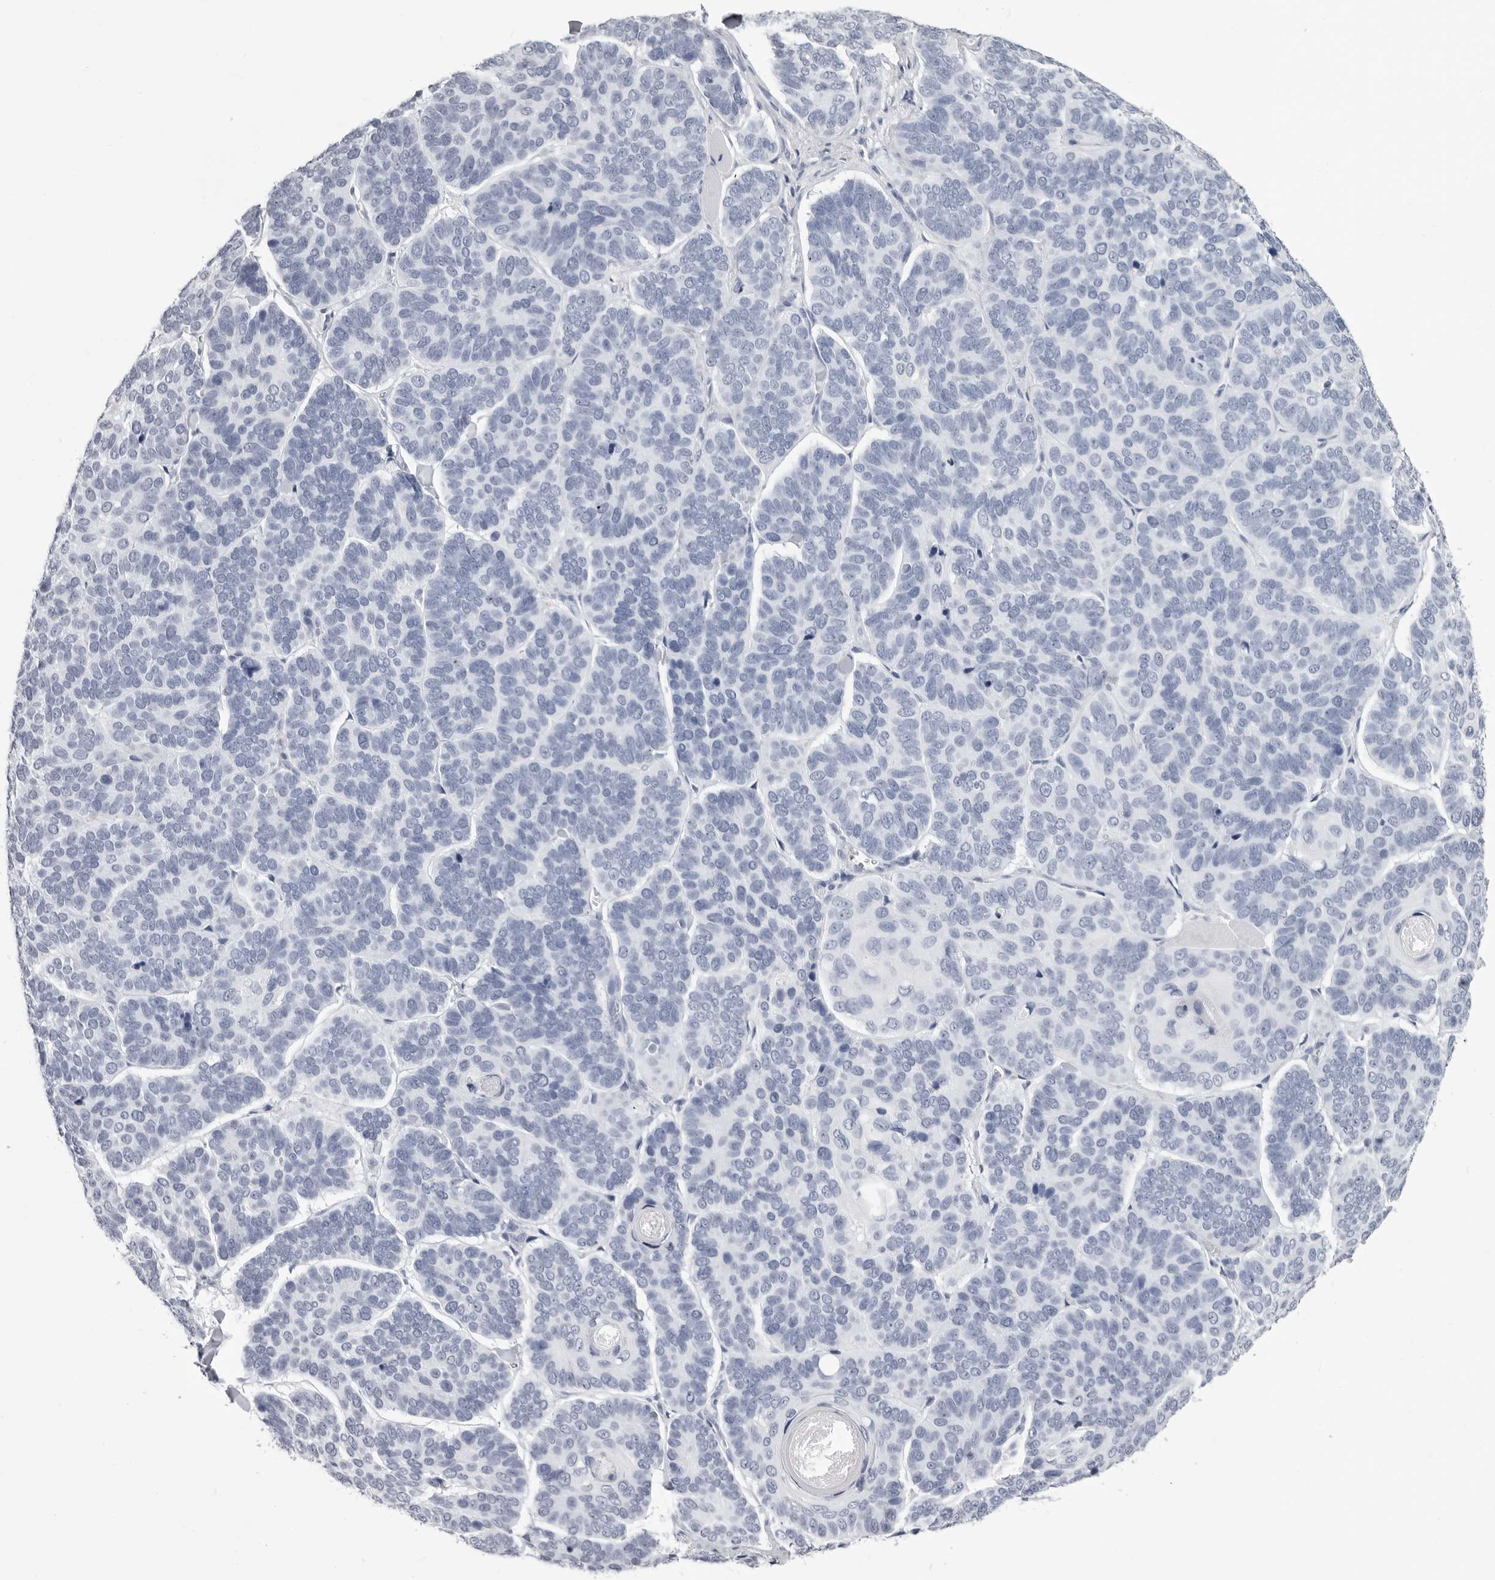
{"staining": {"intensity": "negative", "quantity": "none", "location": "none"}, "tissue": "skin cancer", "cell_type": "Tumor cells", "image_type": "cancer", "snomed": [{"axis": "morphology", "description": "Basal cell carcinoma"}, {"axis": "topography", "description": "Skin"}], "caption": "Immunohistochemistry (IHC) image of skin basal cell carcinoma stained for a protein (brown), which reveals no staining in tumor cells.", "gene": "LGALS4", "patient": {"sex": "male", "age": 62}}